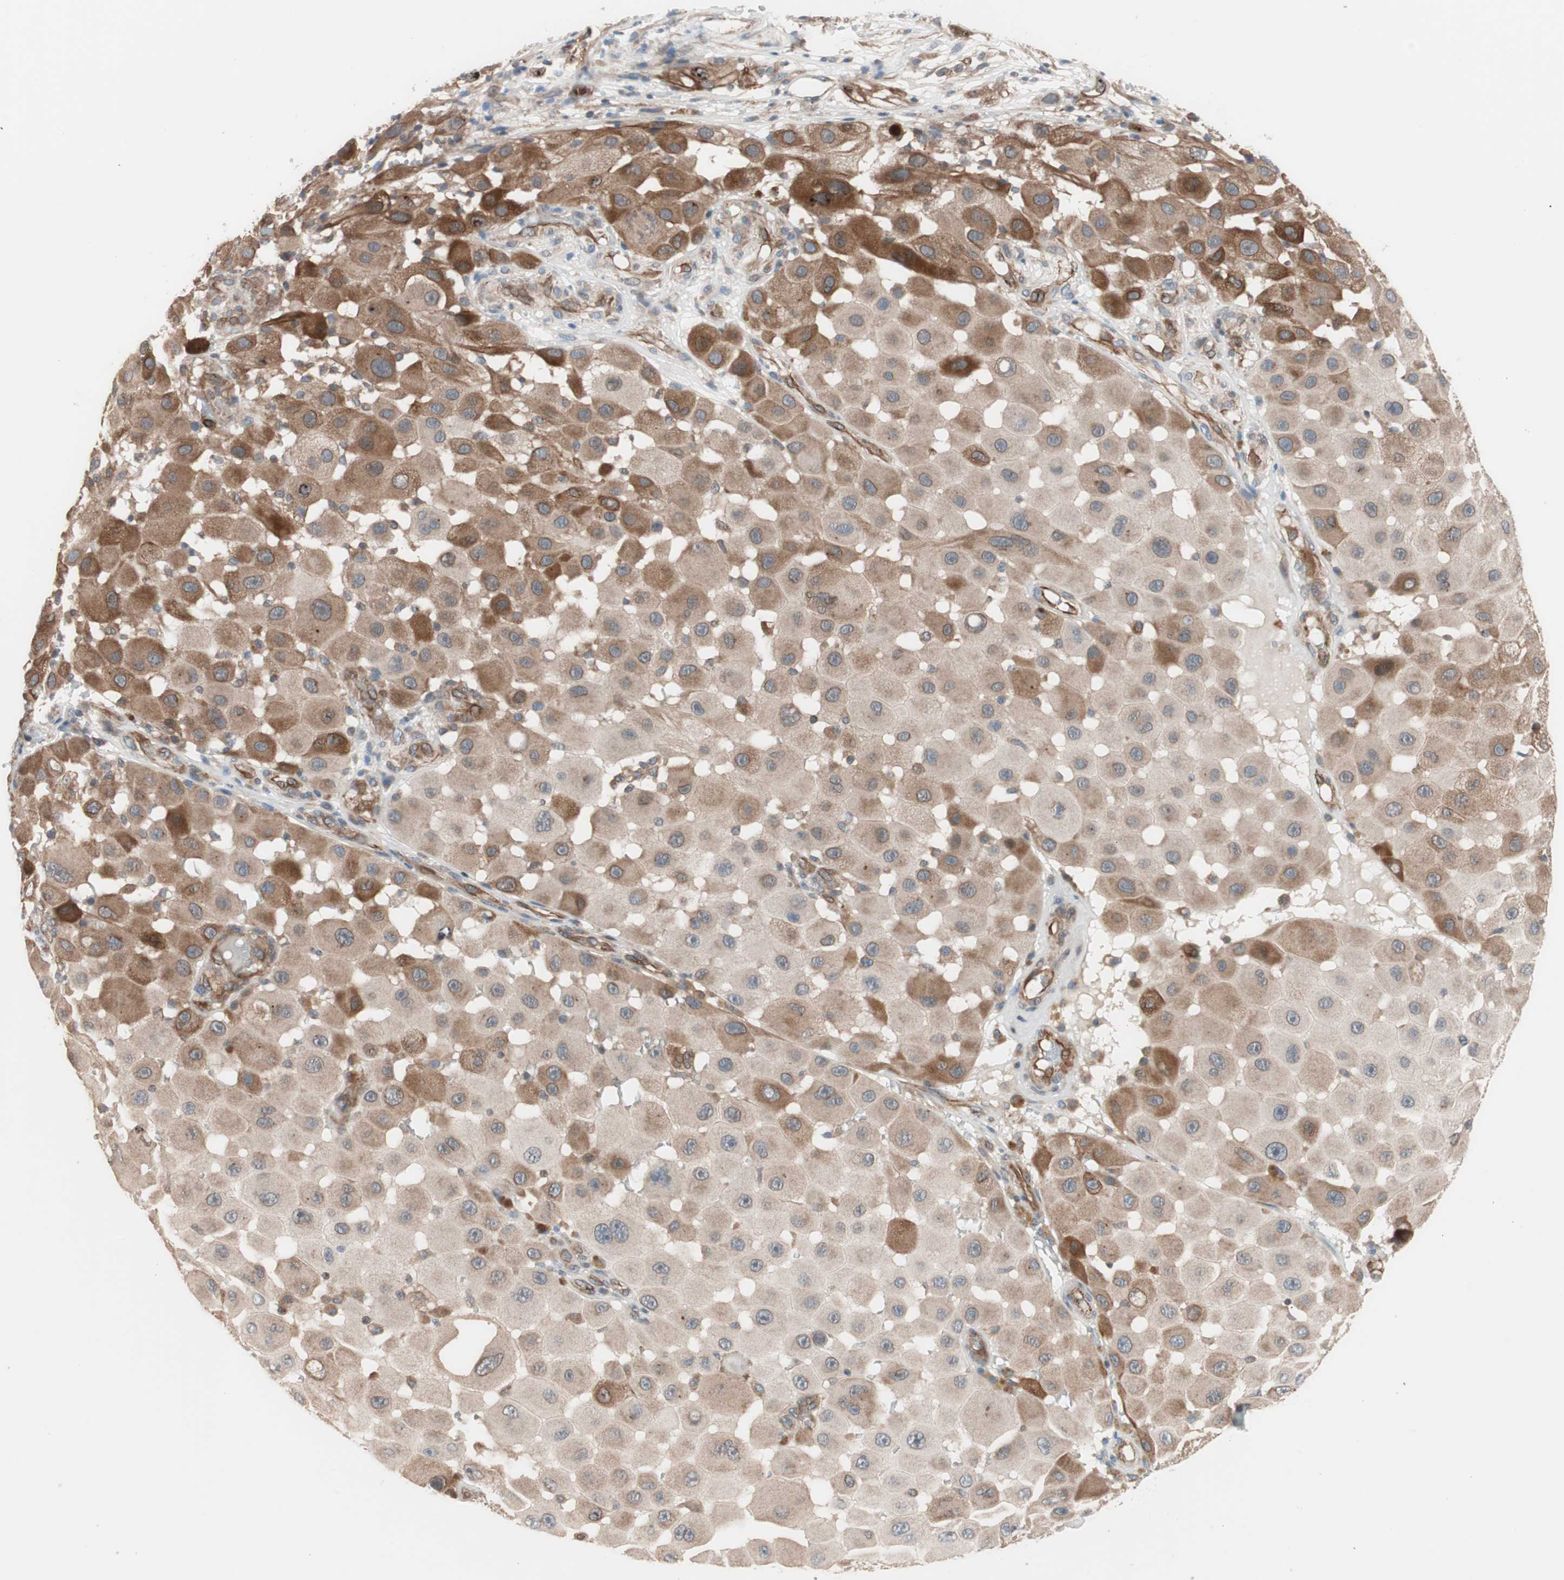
{"staining": {"intensity": "moderate", "quantity": ">75%", "location": "cytoplasmic/membranous"}, "tissue": "melanoma", "cell_type": "Tumor cells", "image_type": "cancer", "snomed": [{"axis": "morphology", "description": "Malignant melanoma, NOS"}, {"axis": "topography", "description": "Skin"}], "caption": "Immunohistochemistry micrograph of neoplastic tissue: human malignant melanoma stained using immunohistochemistry (IHC) exhibits medium levels of moderate protein expression localized specifically in the cytoplasmic/membranous of tumor cells, appearing as a cytoplasmic/membranous brown color.", "gene": "SMG1", "patient": {"sex": "female", "age": 81}}